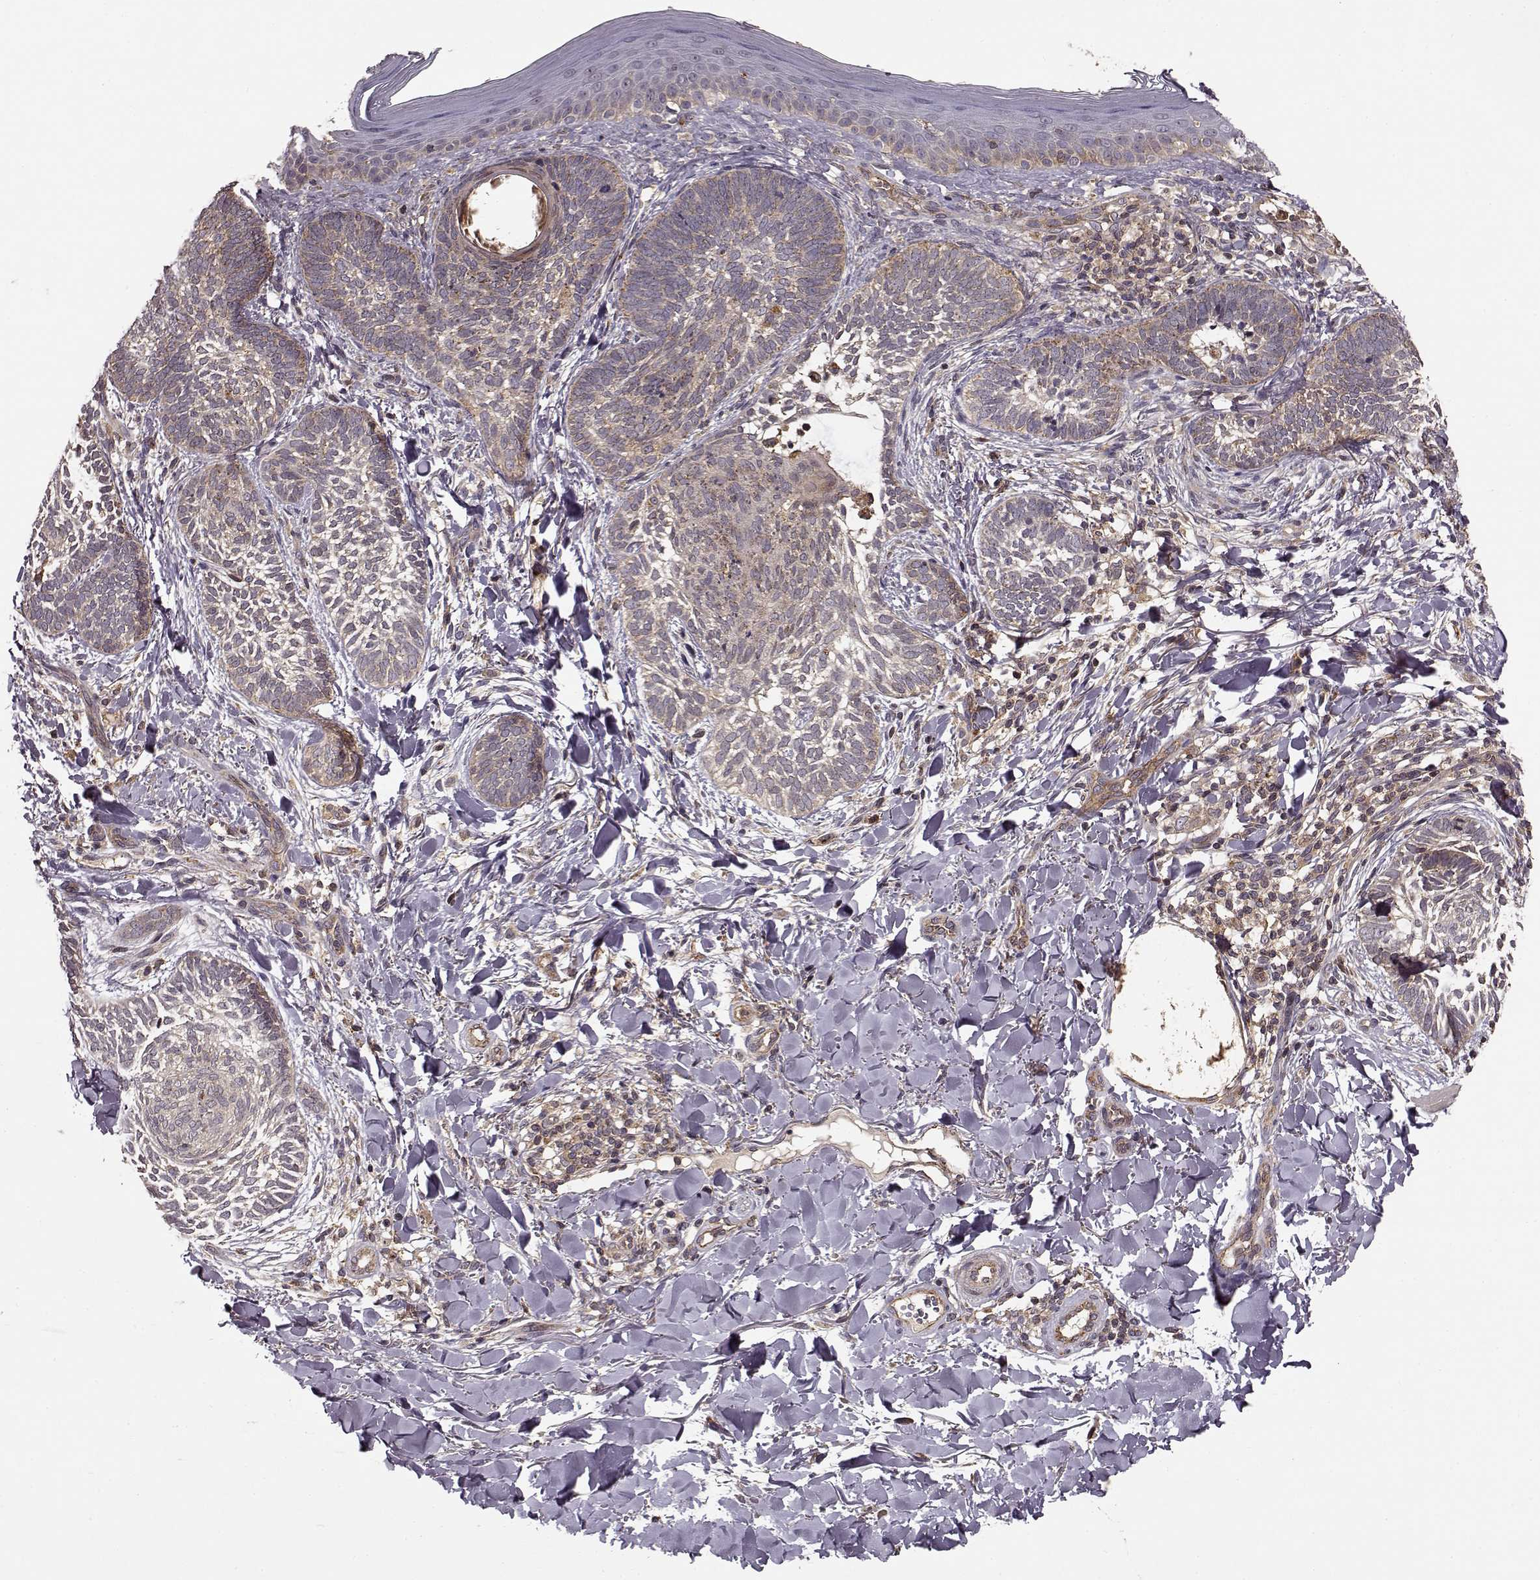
{"staining": {"intensity": "weak", "quantity": ">75%", "location": "cytoplasmic/membranous"}, "tissue": "skin cancer", "cell_type": "Tumor cells", "image_type": "cancer", "snomed": [{"axis": "morphology", "description": "Normal tissue, NOS"}, {"axis": "morphology", "description": "Basal cell carcinoma"}, {"axis": "topography", "description": "Skin"}], "caption": "Immunohistochemistry histopathology image of human skin basal cell carcinoma stained for a protein (brown), which exhibits low levels of weak cytoplasmic/membranous positivity in approximately >75% of tumor cells.", "gene": "IFRD2", "patient": {"sex": "male", "age": 46}}